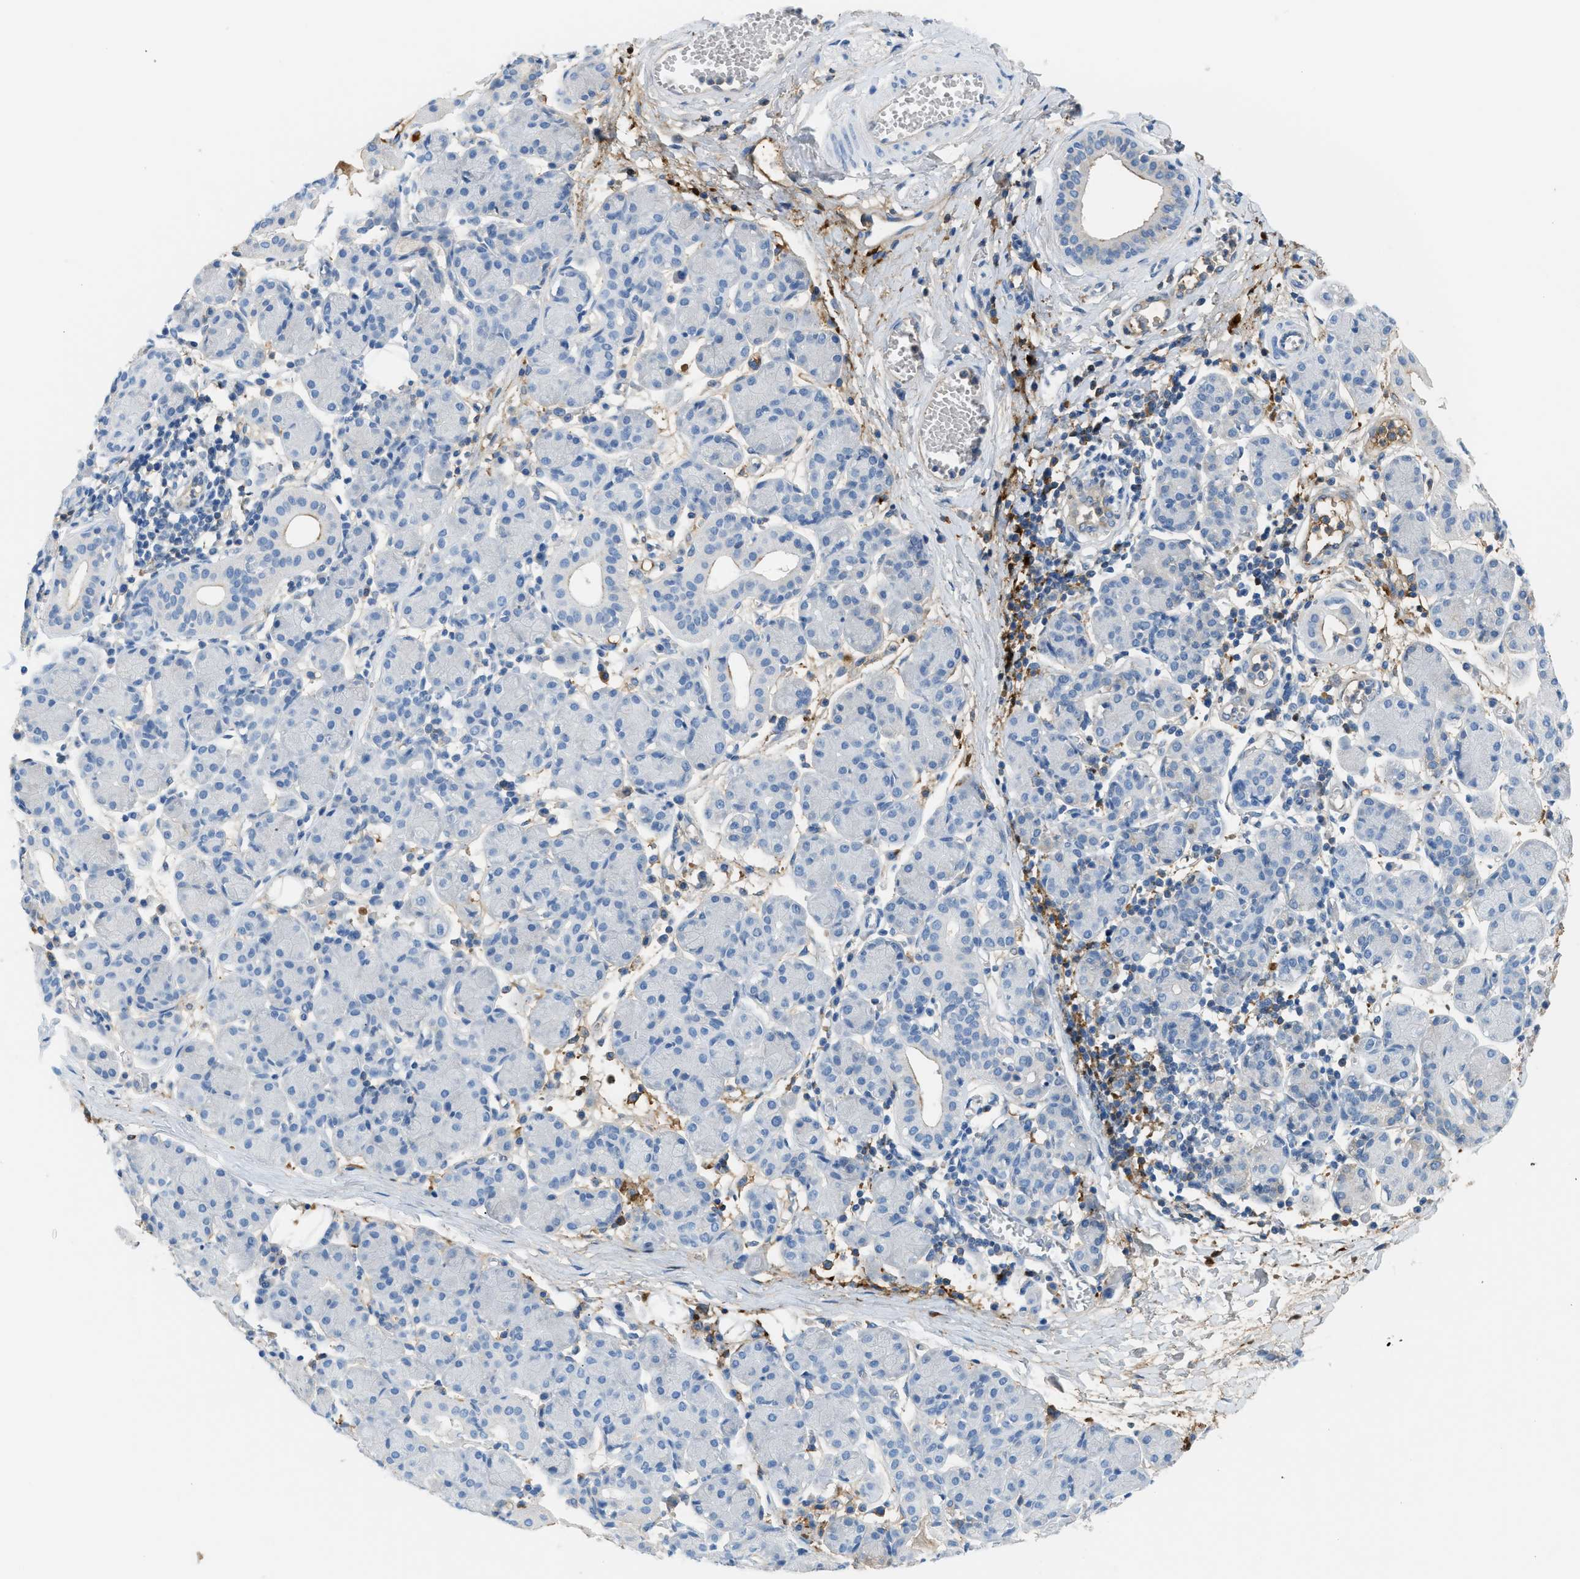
{"staining": {"intensity": "negative", "quantity": "none", "location": "none"}, "tissue": "salivary gland", "cell_type": "Glandular cells", "image_type": "normal", "snomed": [{"axis": "morphology", "description": "Normal tissue, NOS"}, {"axis": "morphology", "description": "Inflammation, NOS"}, {"axis": "topography", "description": "Lymph node"}, {"axis": "topography", "description": "Salivary gland"}], "caption": "Protein analysis of normal salivary gland exhibits no significant staining in glandular cells.", "gene": "CFI", "patient": {"sex": "male", "age": 3}}